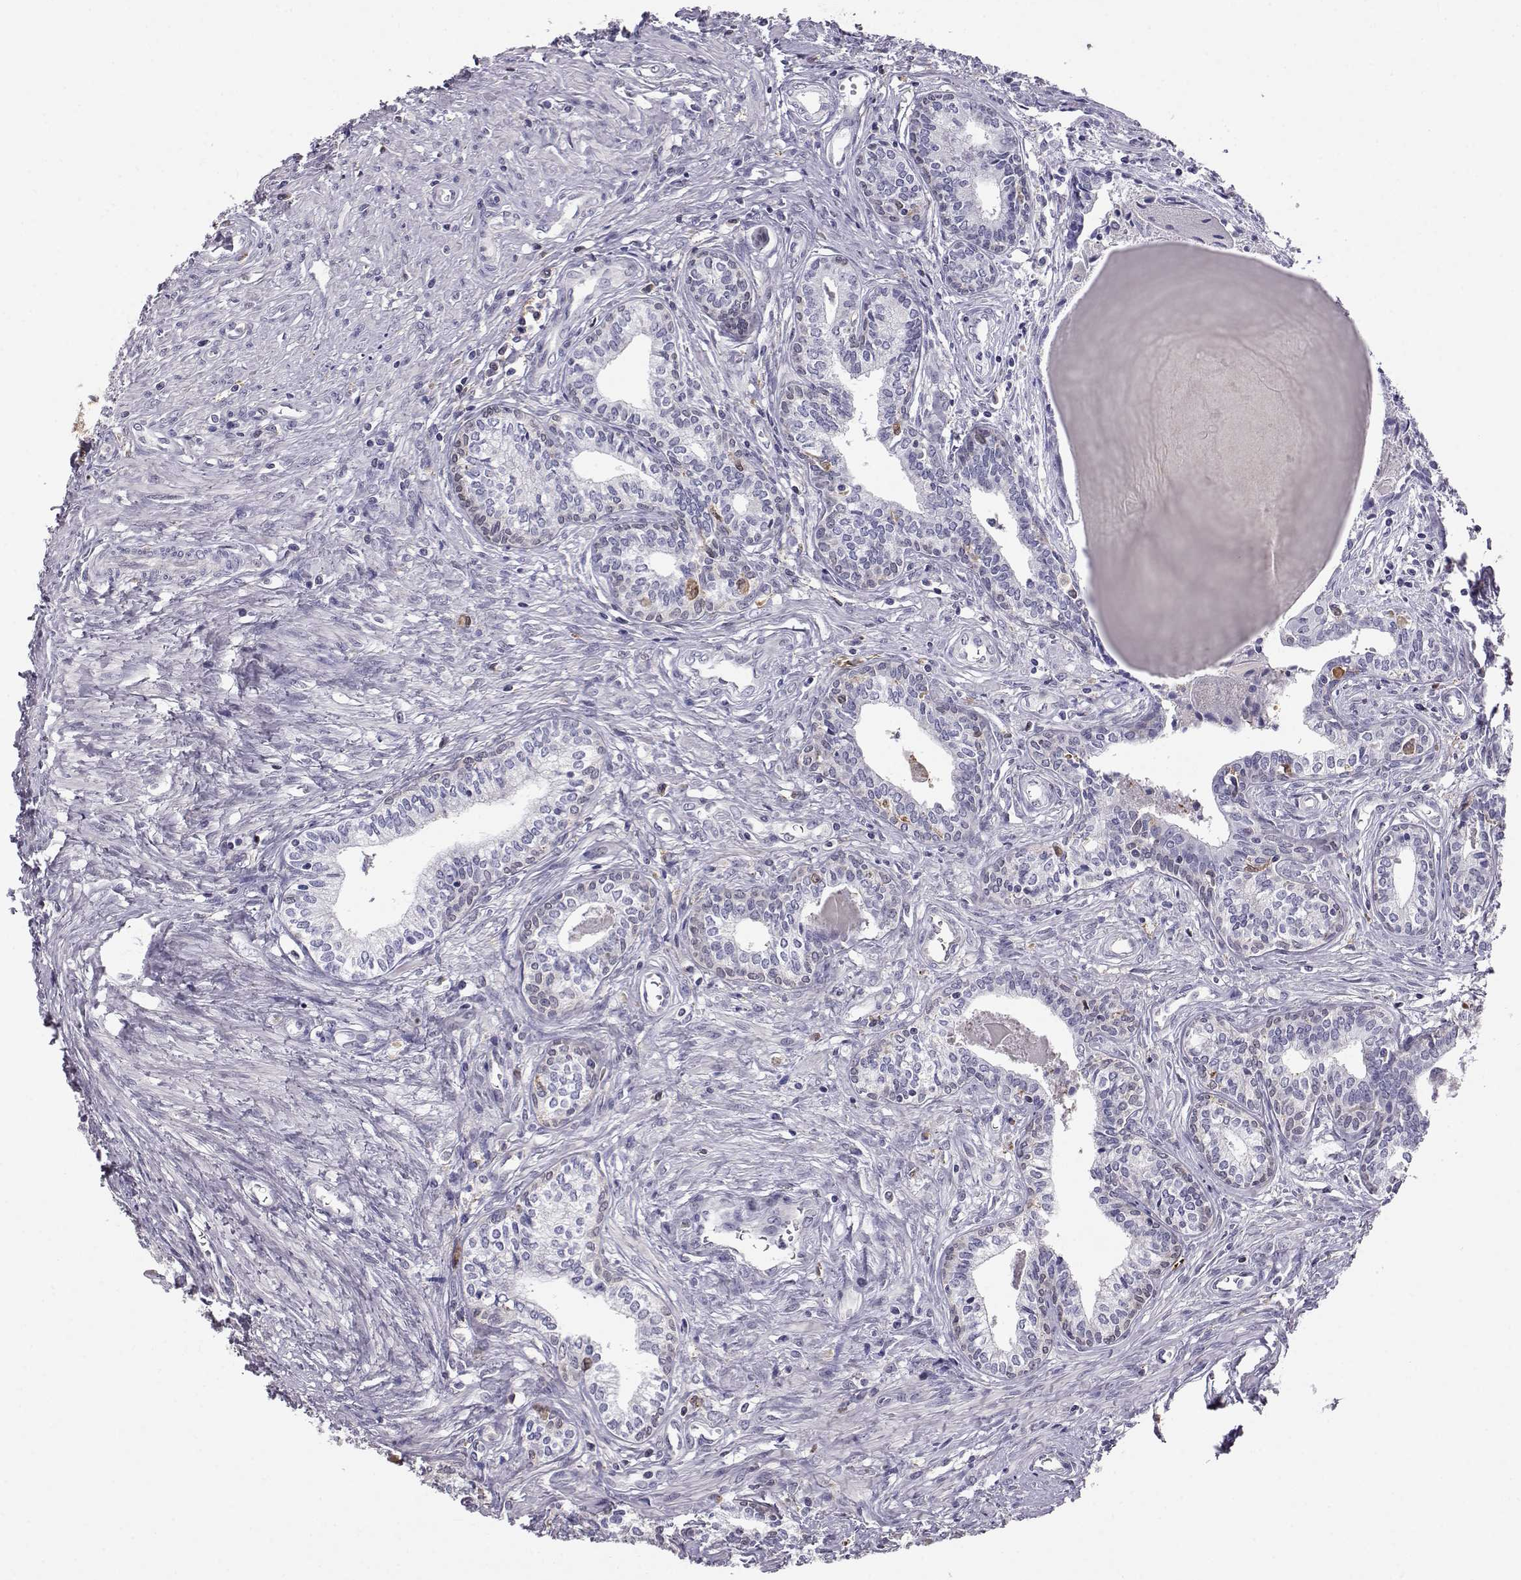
{"staining": {"intensity": "negative", "quantity": "none", "location": "none"}, "tissue": "prostate", "cell_type": "Glandular cells", "image_type": "normal", "snomed": [{"axis": "morphology", "description": "Normal tissue, NOS"}, {"axis": "topography", "description": "Prostate"}], "caption": "There is no significant staining in glandular cells of prostate. (Brightfield microscopy of DAB immunohistochemistry at high magnification).", "gene": "AKR1B1", "patient": {"sex": "male", "age": 60}}